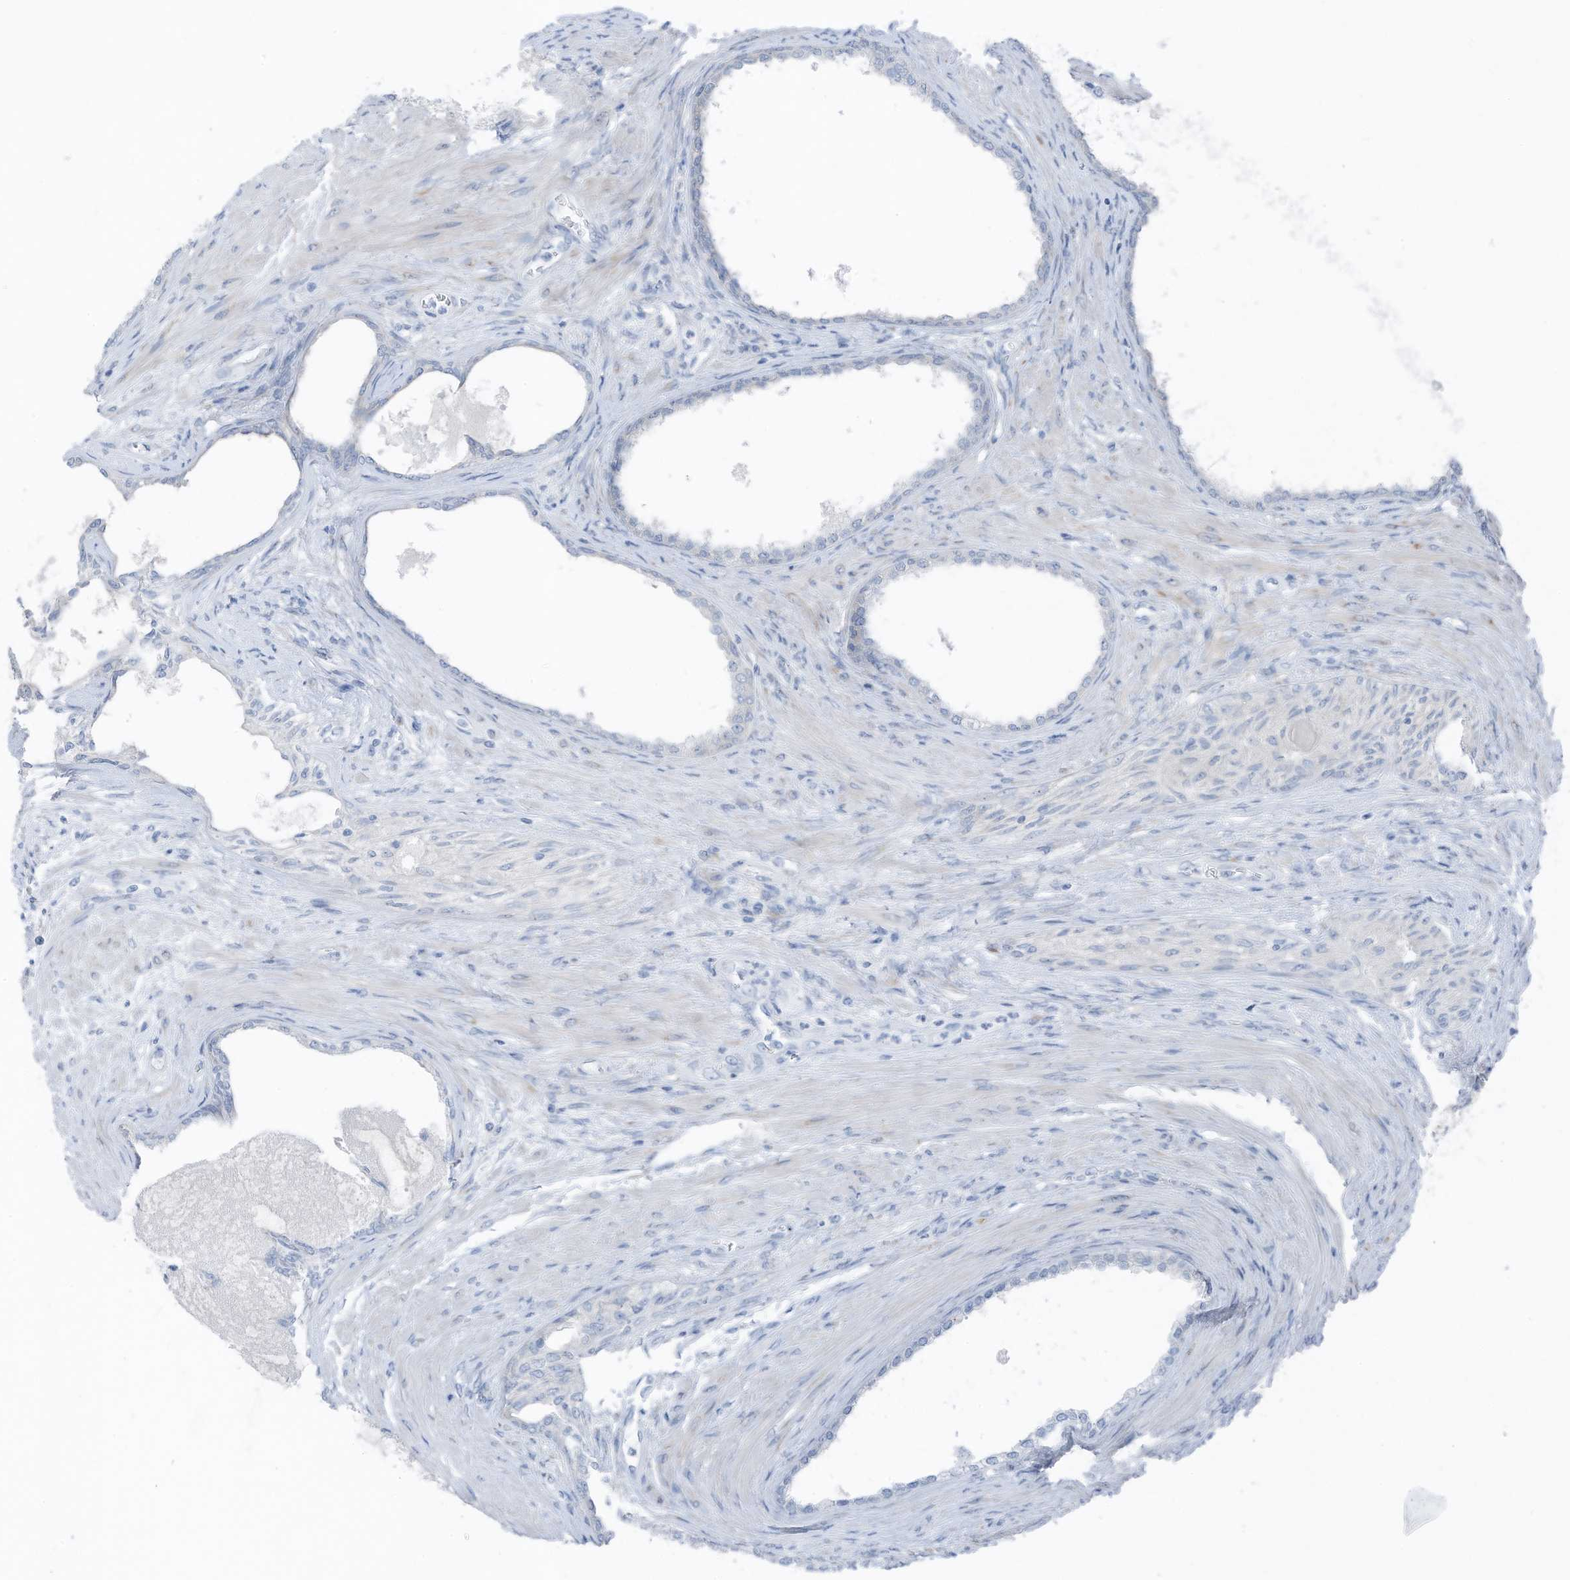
{"staining": {"intensity": "negative", "quantity": "none", "location": "none"}, "tissue": "prostate cancer", "cell_type": "Tumor cells", "image_type": "cancer", "snomed": [{"axis": "morphology", "description": "Normal tissue, NOS"}, {"axis": "morphology", "description": "Adenocarcinoma, Low grade"}, {"axis": "topography", "description": "Prostate"}, {"axis": "topography", "description": "Peripheral nerve tissue"}], "caption": "Immunohistochemistry (IHC) of prostate cancer demonstrates no staining in tumor cells. (DAB immunohistochemistry (IHC) visualized using brightfield microscopy, high magnification).", "gene": "ARHGEF33", "patient": {"sex": "male", "age": 71}}